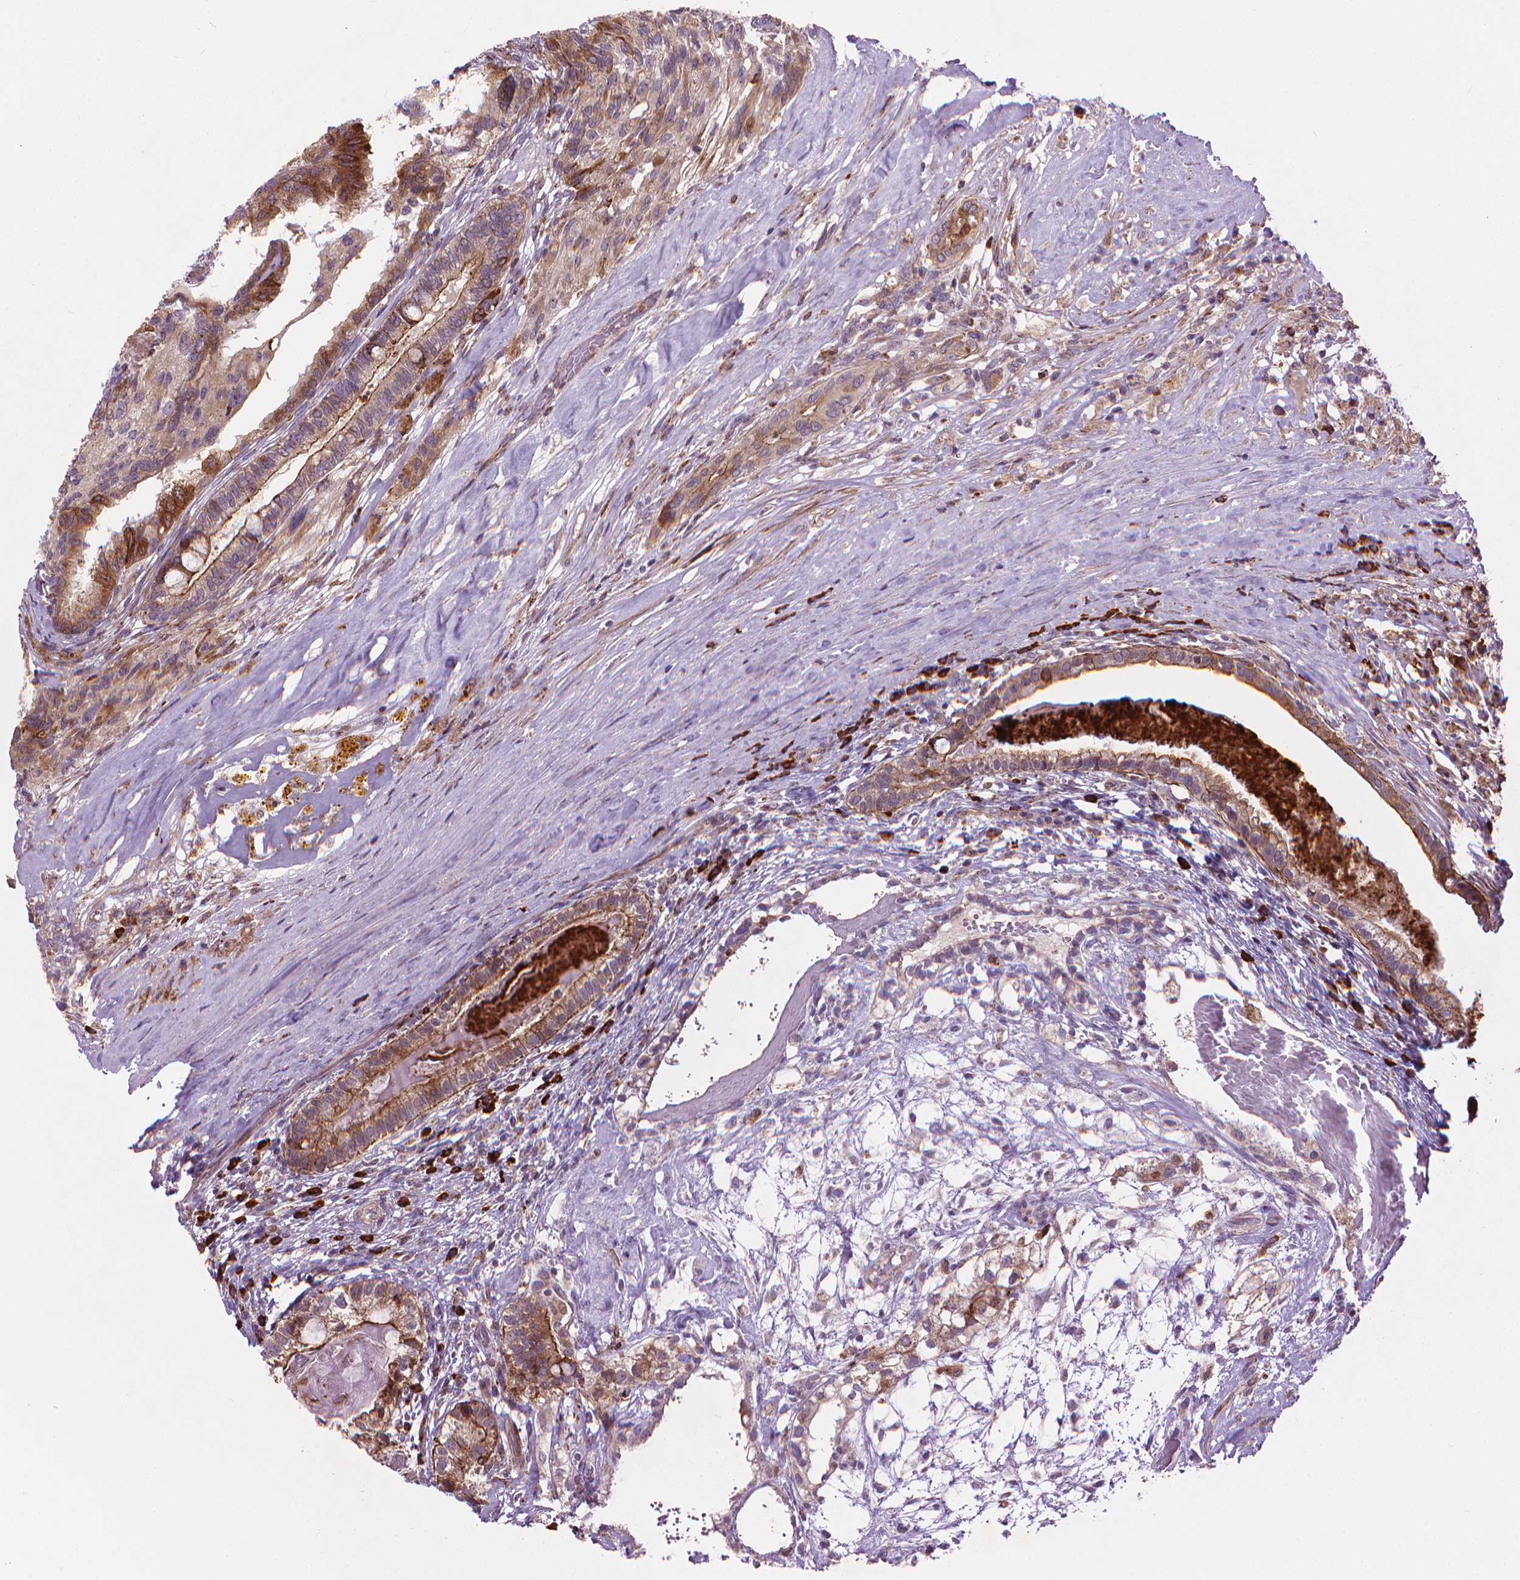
{"staining": {"intensity": "moderate", "quantity": ">75%", "location": "cytoplasmic/membranous"}, "tissue": "testis cancer", "cell_type": "Tumor cells", "image_type": "cancer", "snomed": [{"axis": "morphology", "description": "Seminoma, NOS"}, {"axis": "morphology", "description": "Carcinoma, Embryonal, NOS"}, {"axis": "topography", "description": "Testis"}], "caption": "Immunohistochemical staining of human testis embryonal carcinoma shows medium levels of moderate cytoplasmic/membranous protein staining in approximately >75% of tumor cells. The staining was performed using DAB (3,3'-diaminobenzidine), with brown indicating positive protein expression. Nuclei are stained blue with hematoxylin.", "gene": "MYH14", "patient": {"sex": "male", "age": 41}}